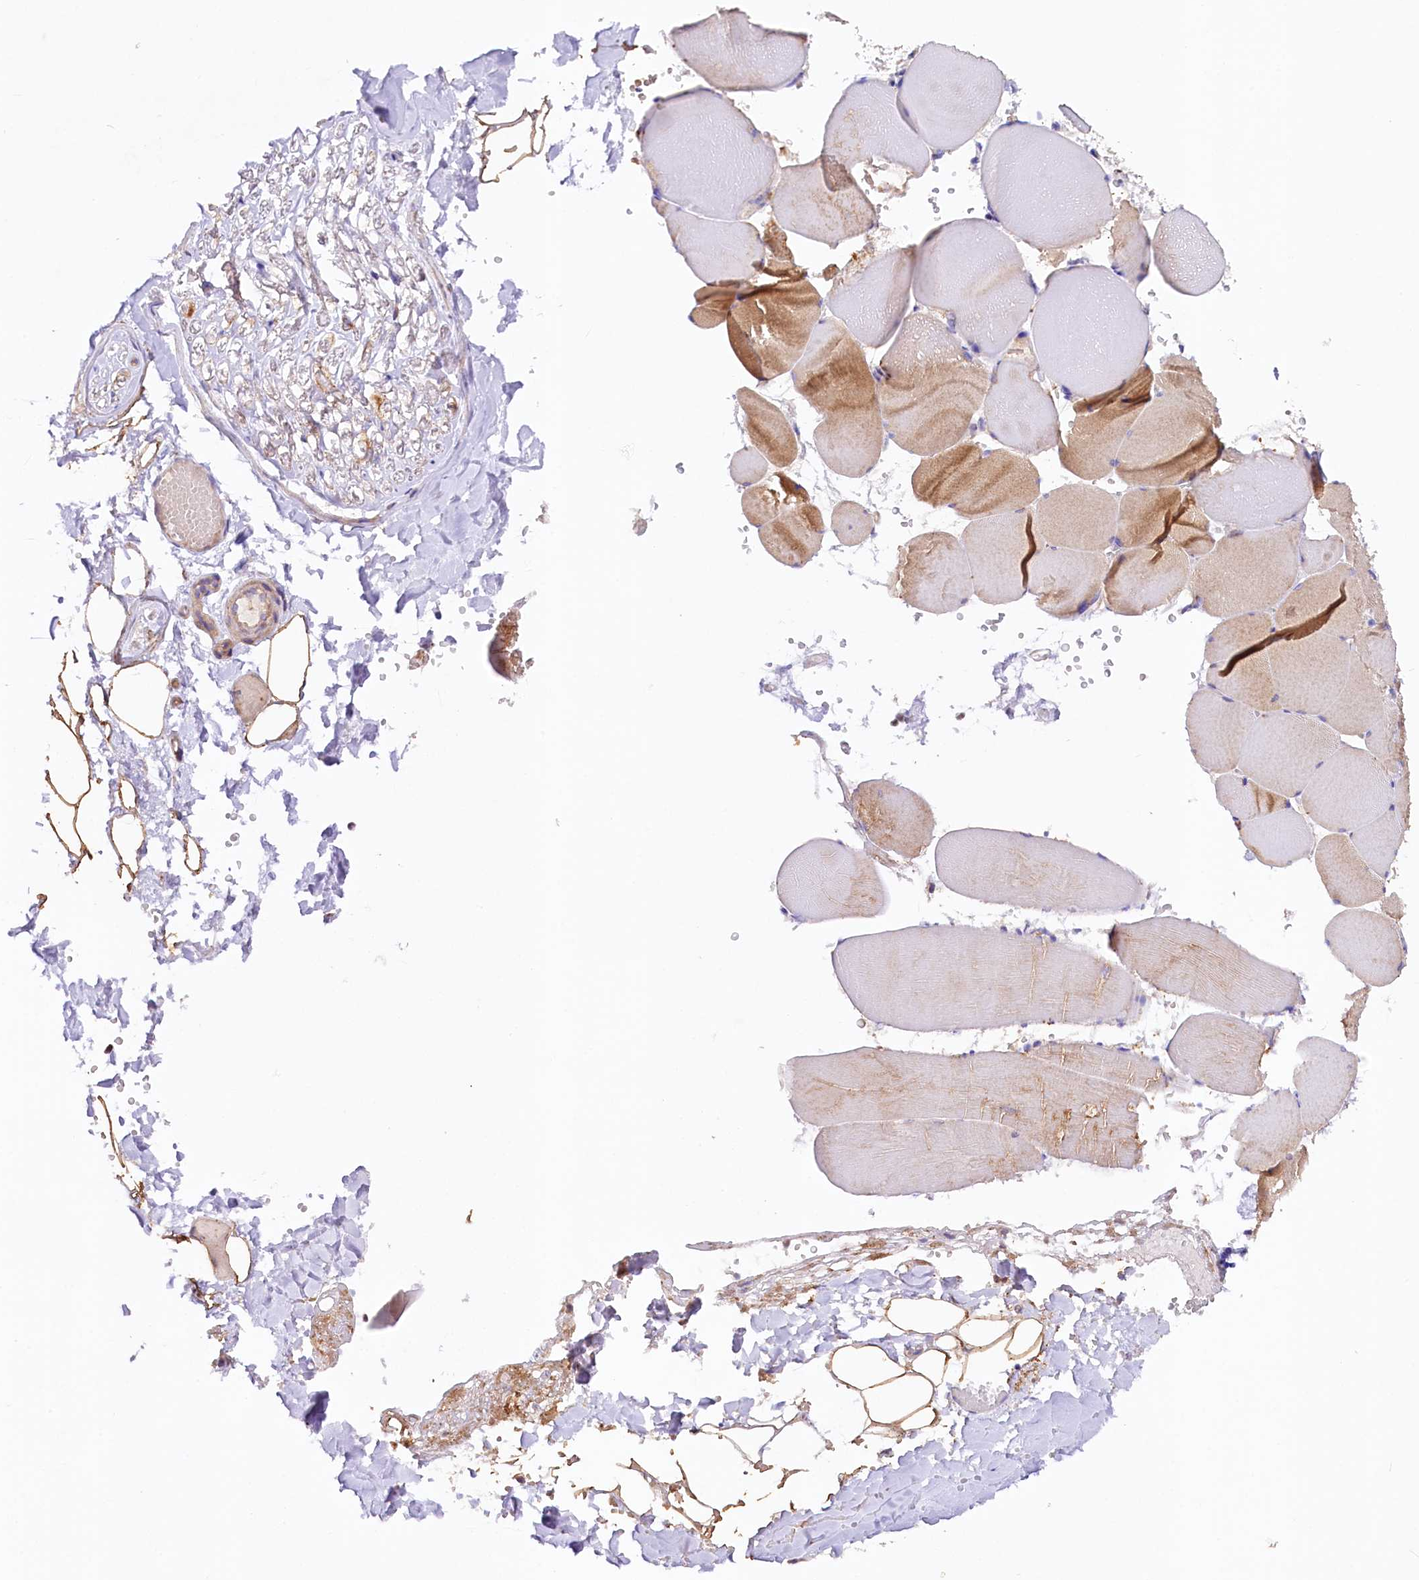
{"staining": {"intensity": "moderate", "quantity": "25%-75%", "location": "cytoplasmic/membranous"}, "tissue": "adipose tissue", "cell_type": "Adipocytes", "image_type": "normal", "snomed": [{"axis": "morphology", "description": "Normal tissue, NOS"}, {"axis": "topography", "description": "Skeletal muscle"}, {"axis": "topography", "description": "Peripheral nerve tissue"}], "caption": "Adipose tissue stained with a protein marker exhibits moderate staining in adipocytes.", "gene": "SACM1L", "patient": {"sex": "female", "age": 55}}